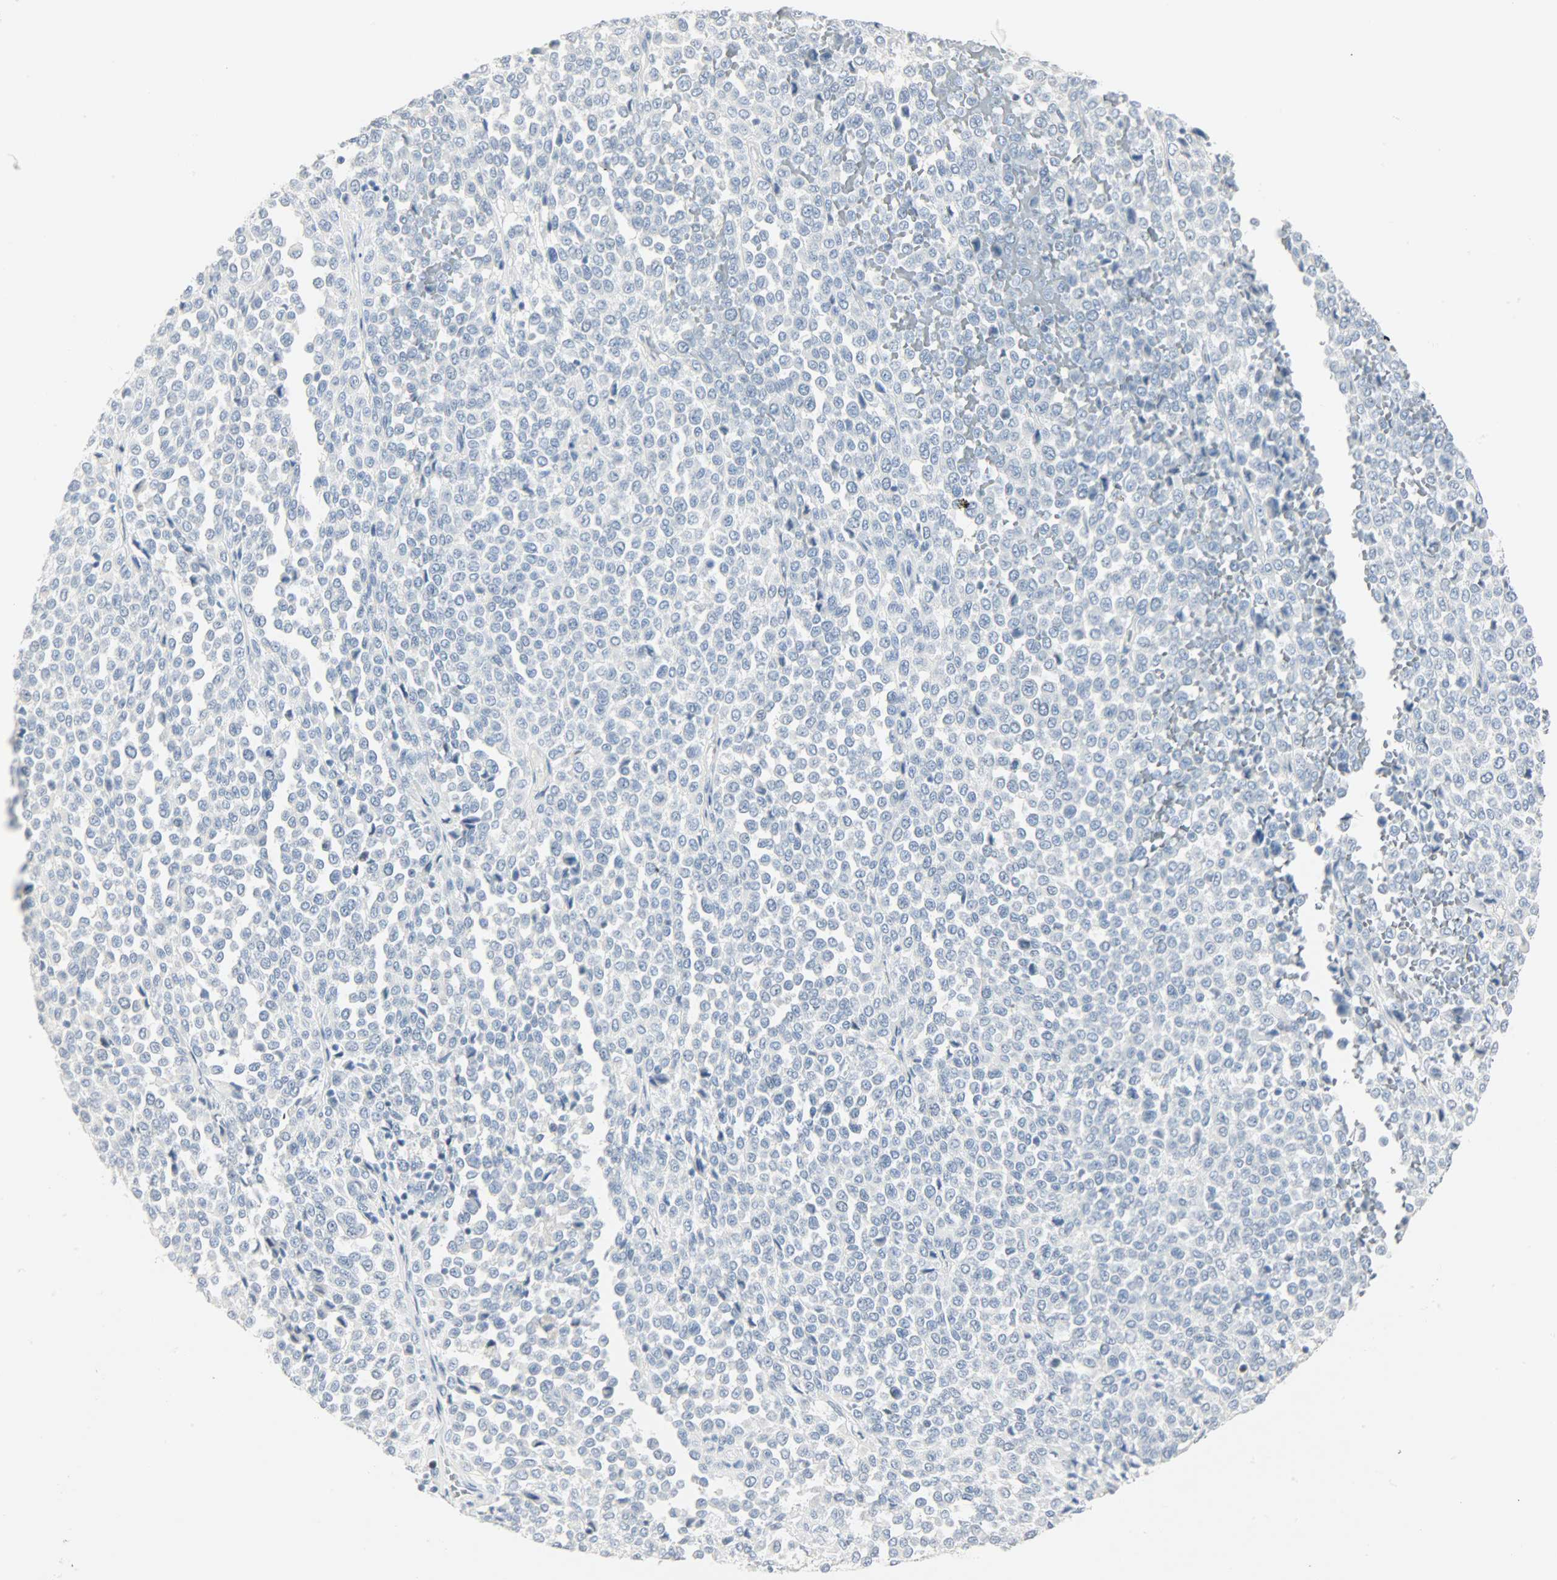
{"staining": {"intensity": "negative", "quantity": "none", "location": "none"}, "tissue": "melanoma", "cell_type": "Tumor cells", "image_type": "cancer", "snomed": [{"axis": "morphology", "description": "Malignant melanoma, Metastatic site"}, {"axis": "topography", "description": "Pancreas"}], "caption": "Melanoma was stained to show a protein in brown. There is no significant expression in tumor cells.", "gene": "HELLS", "patient": {"sex": "female", "age": 30}}